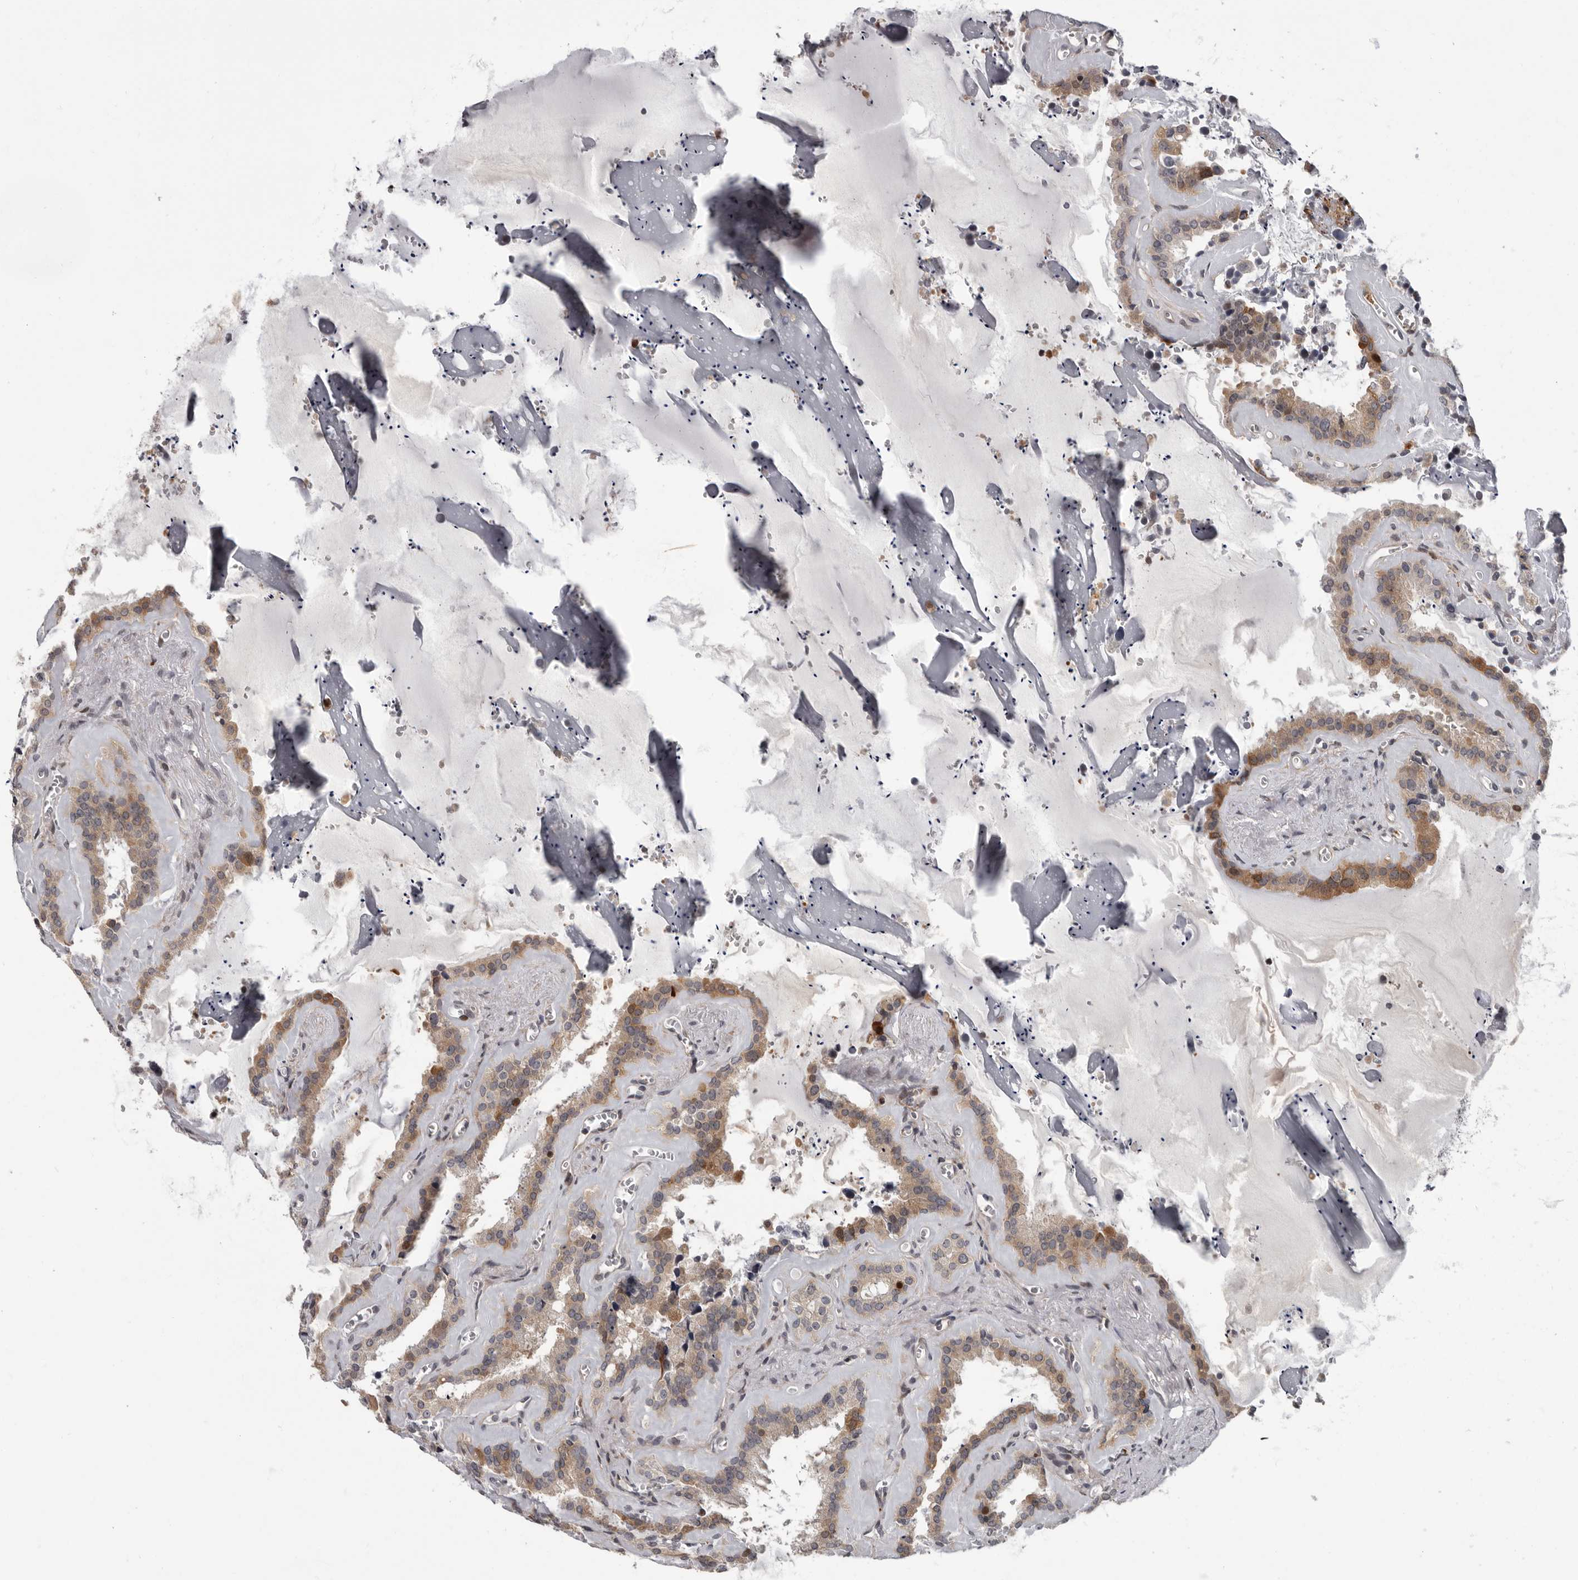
{"staining": {"intensity": "moderate", "quantity": ">75%", "location": "cytoplasmic/membranous"}, "tissue": "seminal vesicle", "cell_type": "Glandular cells", "image_type": "normal", "snomed": [{"axis": "morphology", "description": "Normal tissue, NOS"}, {"axis": "topography", "description": "Prostate"}, {"axis": "topography", "description": "Seminal veicle"}], "caption": "The micrograph exhibits immunohistochemical staining of unremarkable seminal vesicle. There is moderate cytoplasmic/membranous staining is identified in about >75% of glandular cells. (IHC, brightfield microscopy, high magnification).", "gene": "FGFR4", "patient": {"sex": "male", "age": 59}}